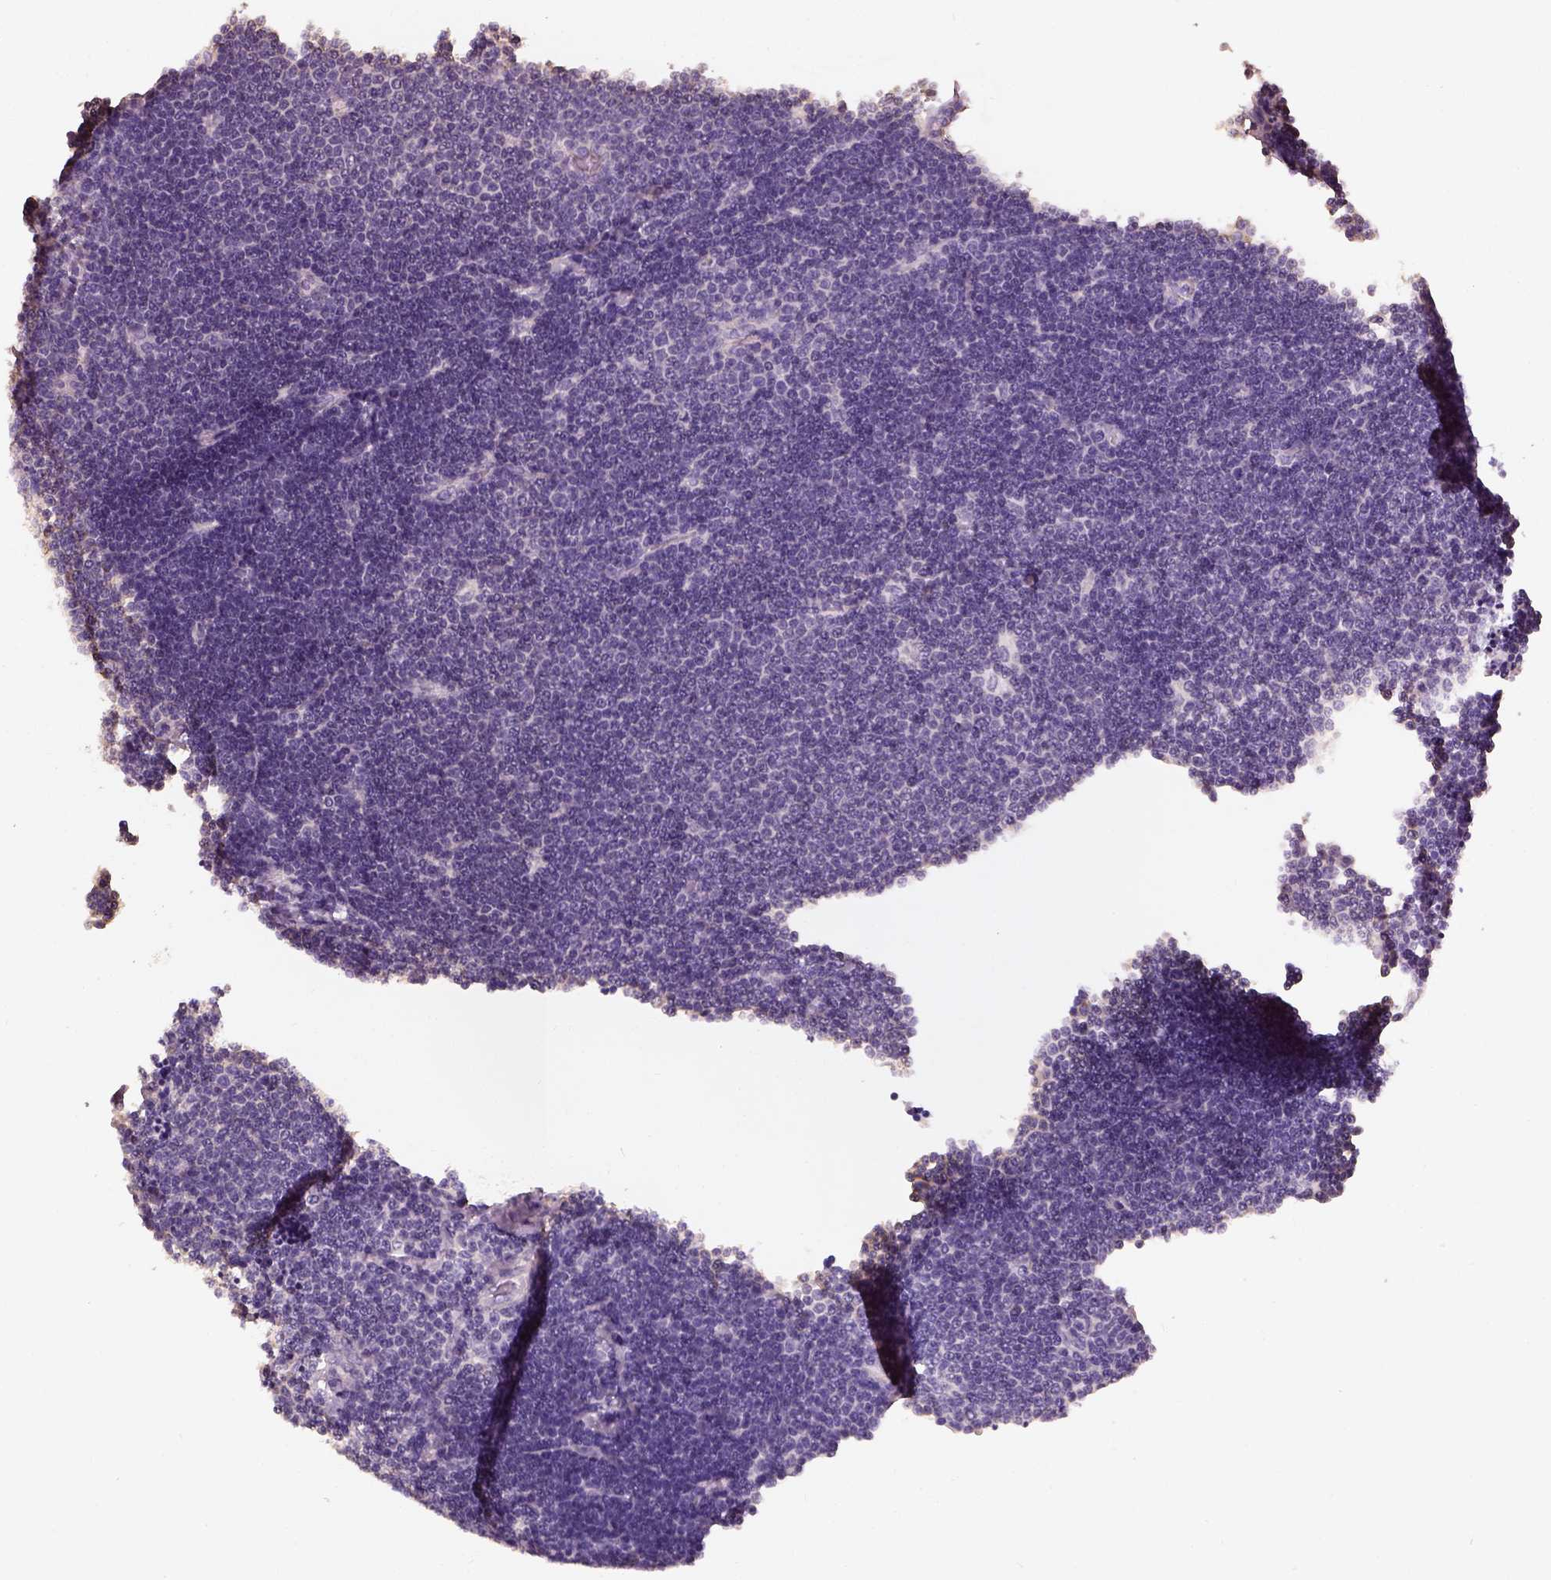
{"staining": {"intensity": "negative", "quantity": "none", "location": "none"}, "tissue": "lymphoma", "cell_type": "Tumor cells", "image_type": "cancer", "snomed": [{"axis": "morphology", "description": "Malignant lymphoma, non-Hodgkin's type, Low grade"}, {"axis": "topography", "description": "Brain"}], "caption": "Immunohistochemistry of human lymphoma demonstrates no positivity in tumor cells. The staining was performed using DAB to visualize the protein expression in brown, while the nuclei were stained in blue with hematoxylin (Magnification: 20x).", "gene": "OTUD6A", "patient": {"sex": "female", "age": 66}}